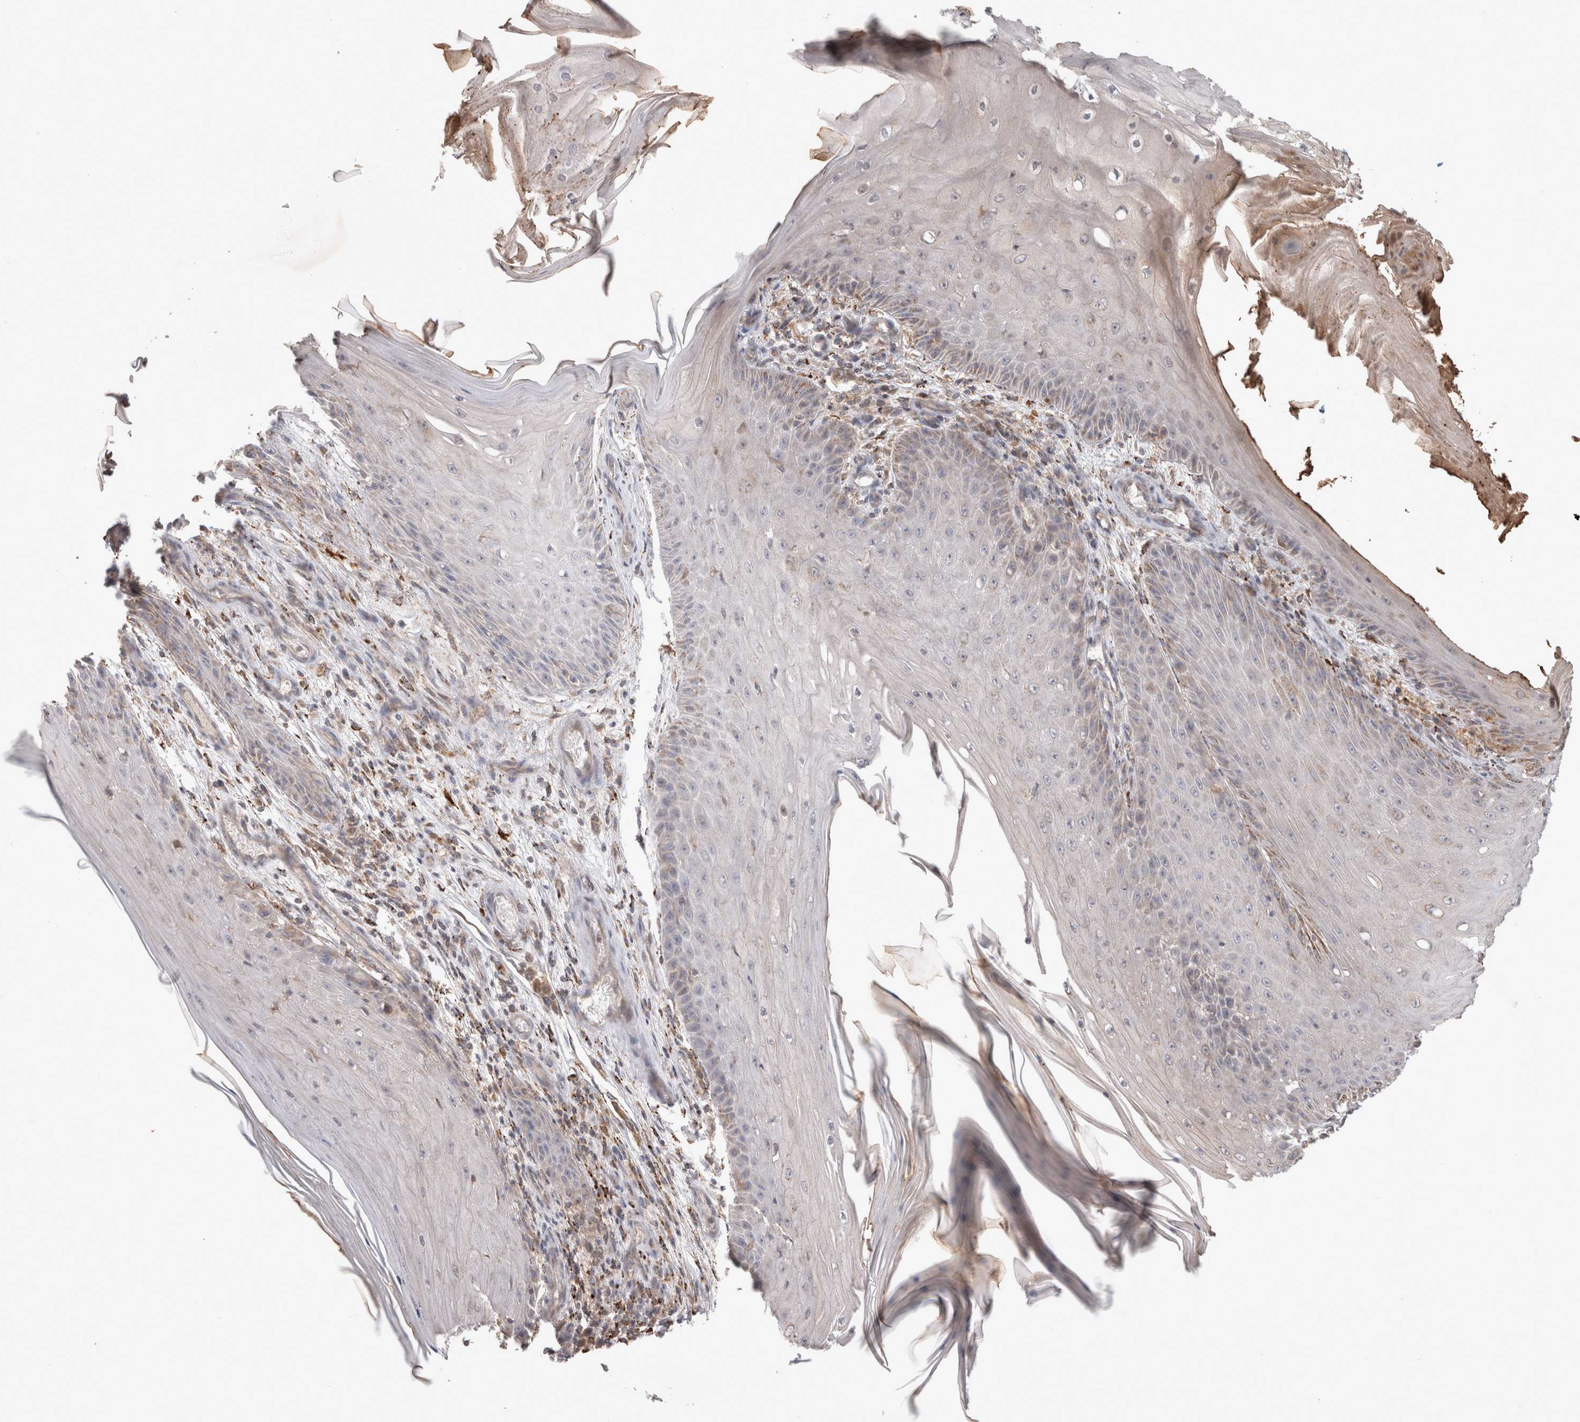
{"staining": {"intensity": "moderate", "quantity": "<25%", "location": "cytoplasmic/membranous"}, "tissue": "skin cancer", "cell_type": "Tumor cells", "image_type": "cancer", "snomed": [{"axis": "morphology", "description": "Squamous cell carcinoma, NOS"}, {"axis": "topography", "description": "Skin"}], "caption": "Immunohistochemical staining of human squamous cell carcinoma (skin) exhibits low levels of moderate cytoplasmic/membranous expression in about <25% of tumor cells.", "gene": "HROB", "patient": {"sex": "female", "age": 73}}